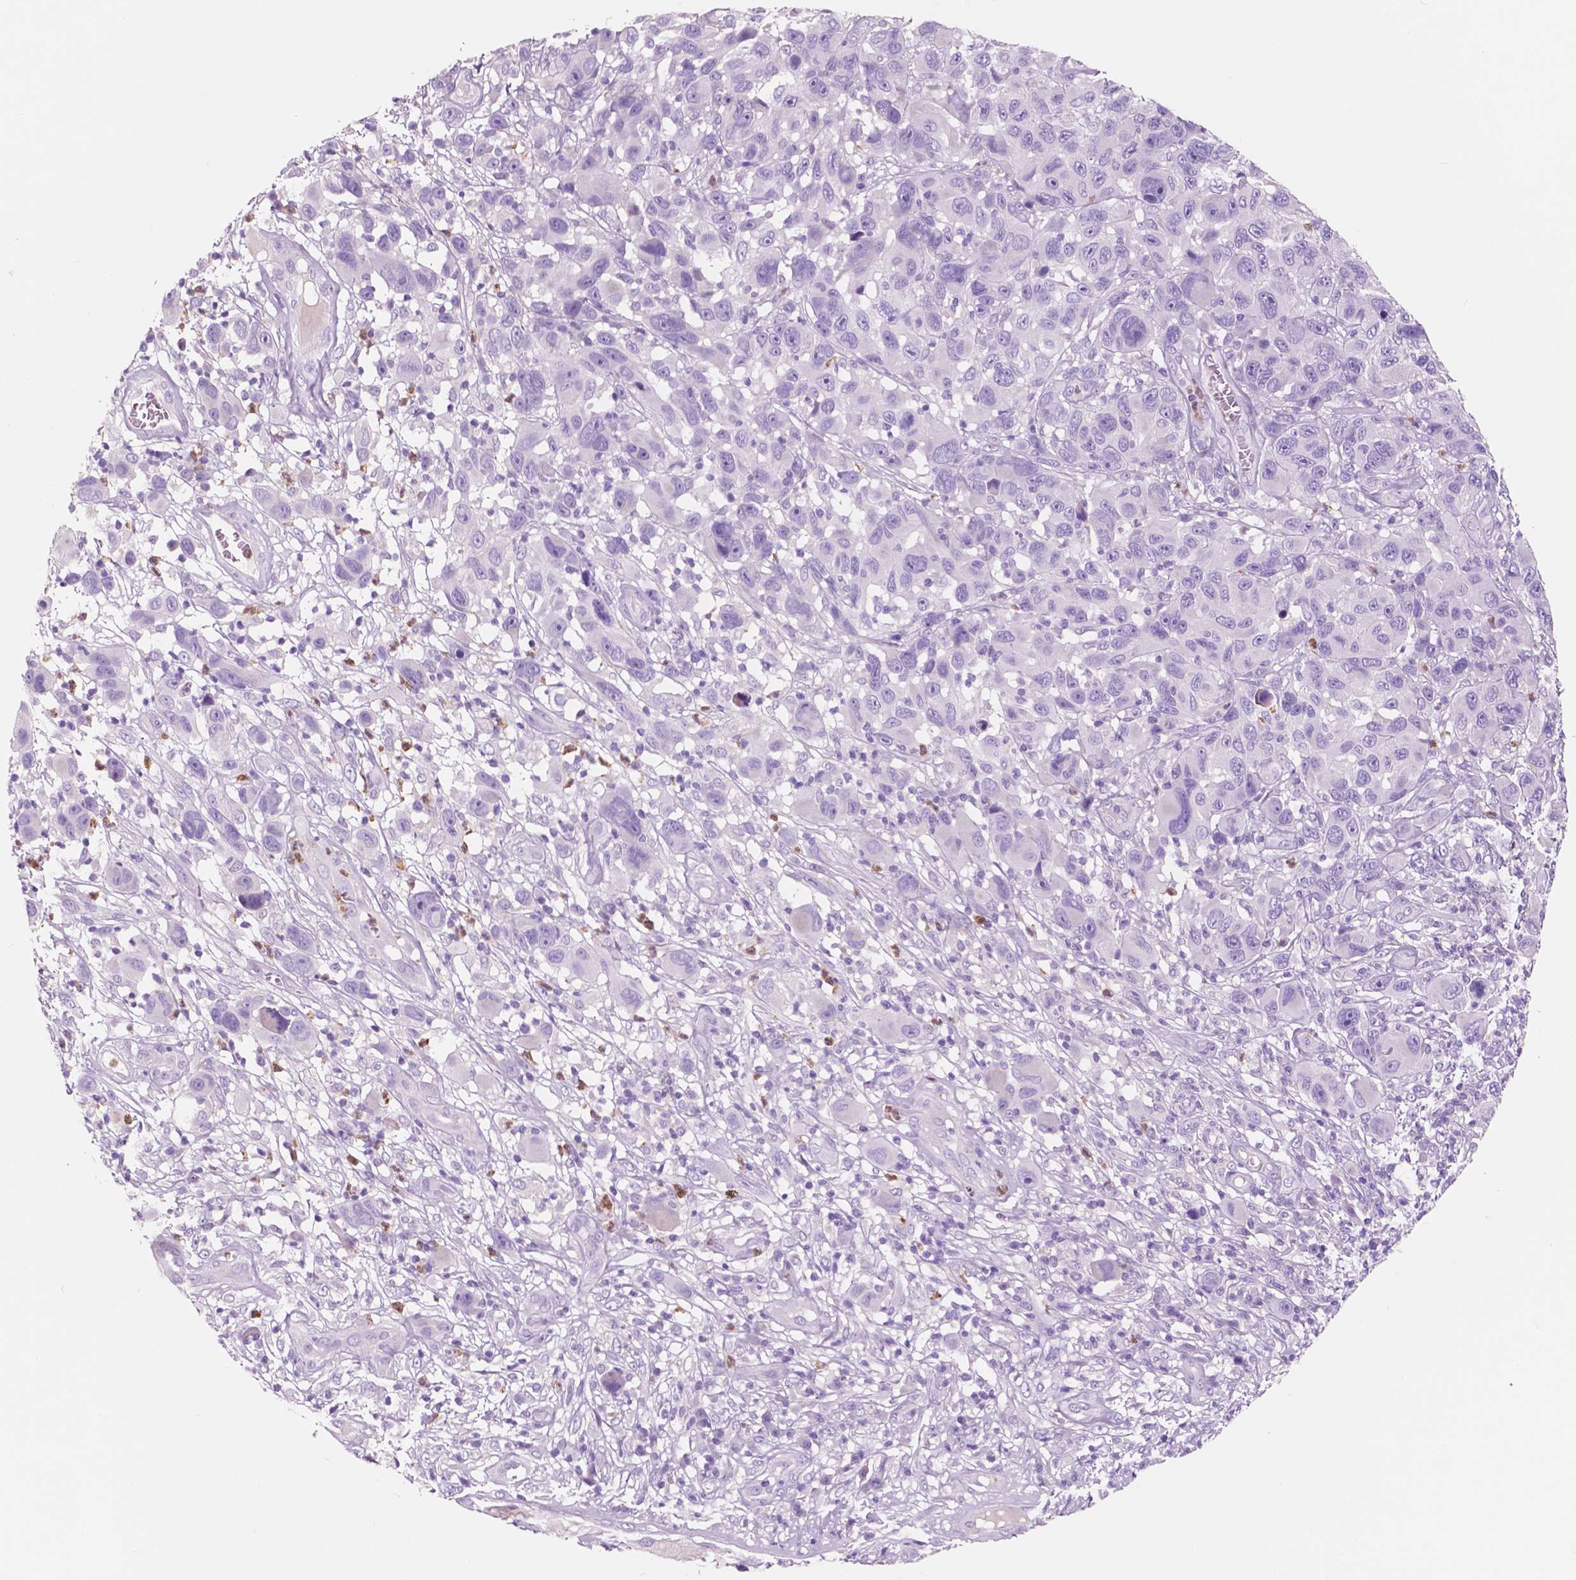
{"staining": {"intensity": "negative", "quantity": "none", "location": "none"}, "tissue": "melanoma", "cell_type": "Tumor cells", "image_type": "cancer", "snomed": [{"axis": "morphology", "description": "Malignant melanoma, NOS"}, {"axis": "topography", "description": "Skin"}], "caption": "Tumor cells show no significant positivity in malignant melanoma.", "gene": "CUZD1", "patient": {"sex": "male", "age": 53}}